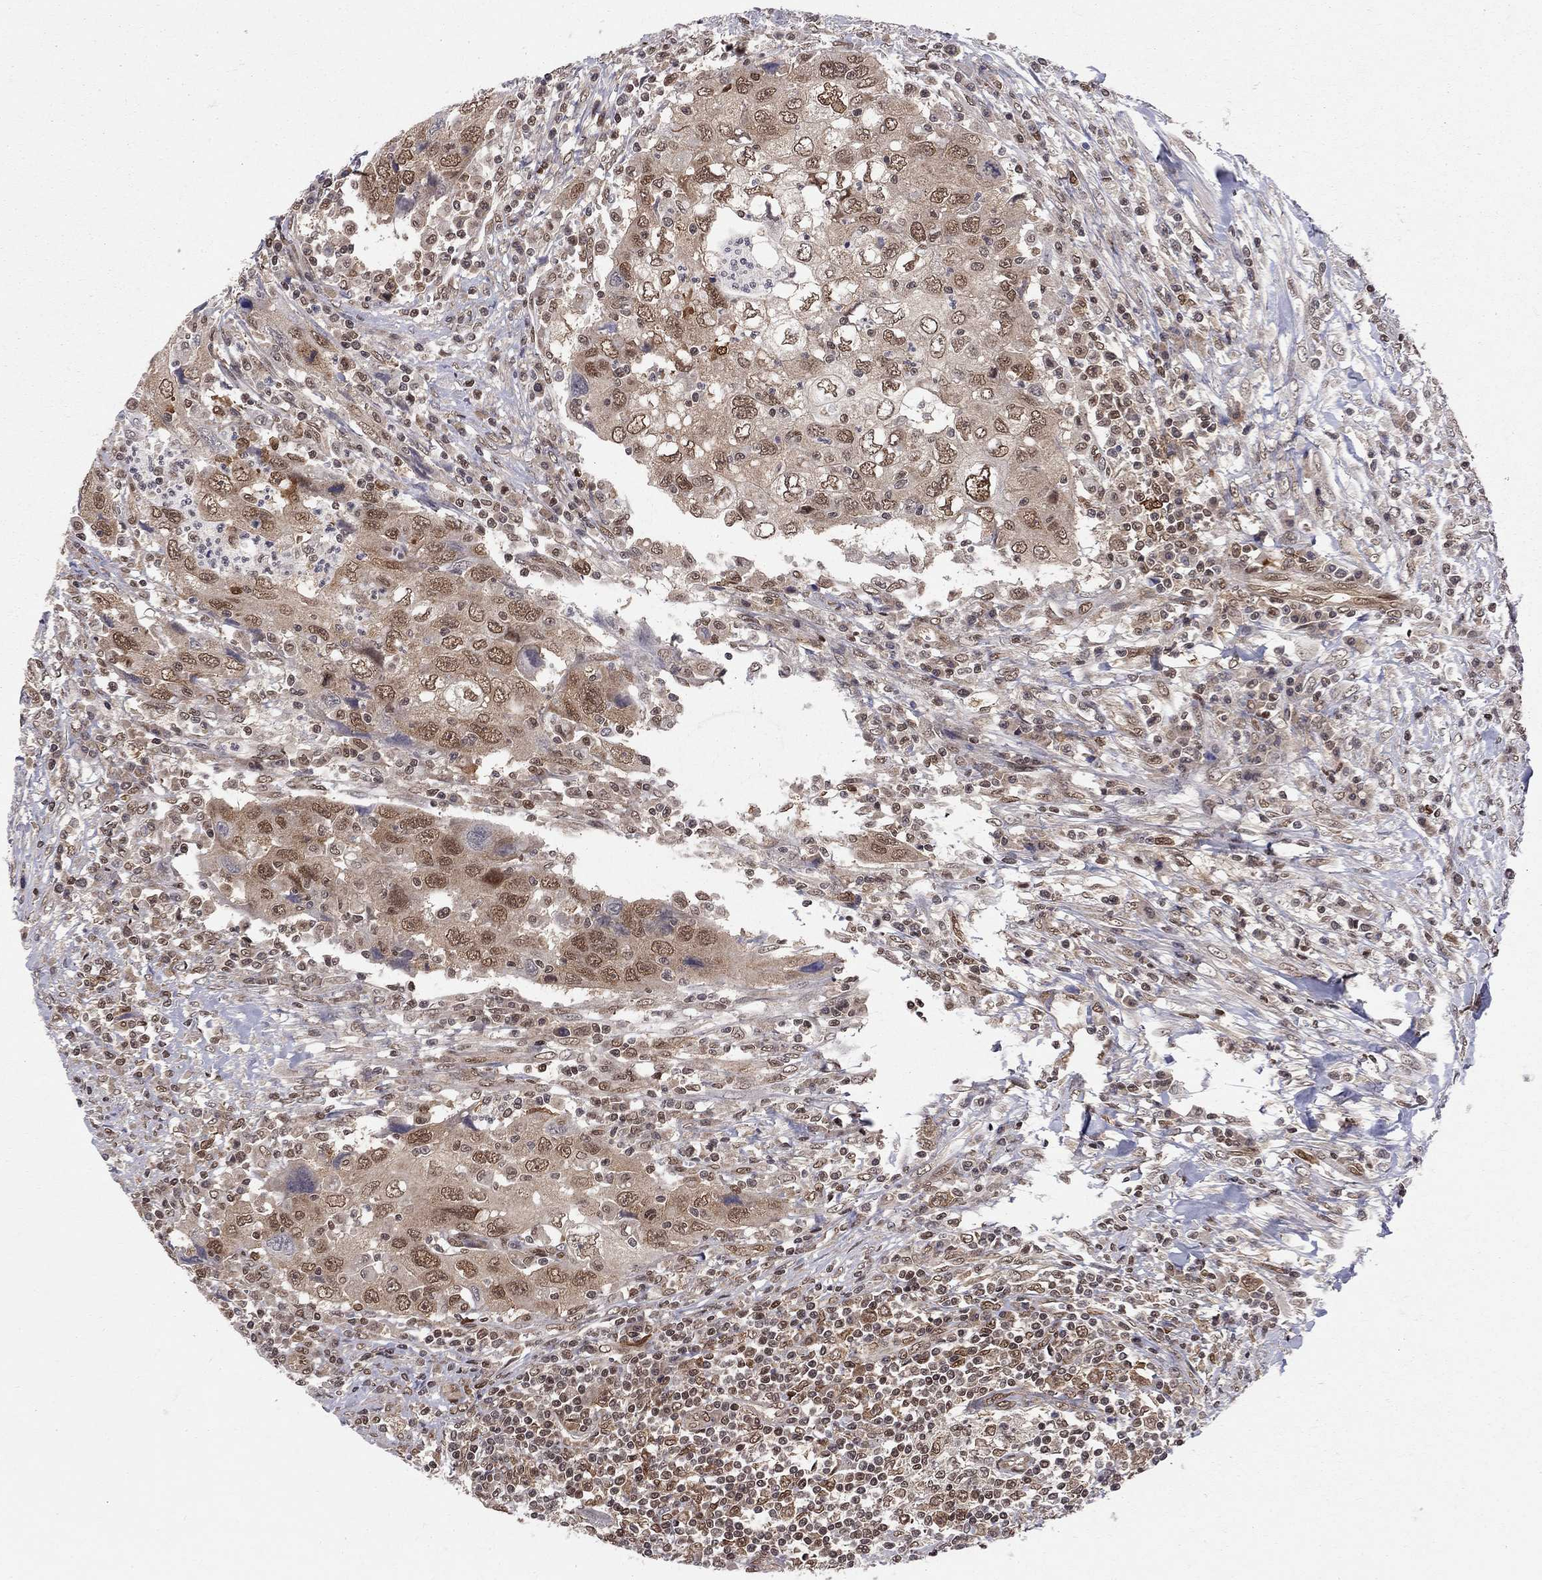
{"staining": {"intensity": "moderate", "quantity": "25%-75%", "location": "nuclear"}, "tissue": "urothelial cancer", "cell_type": "Tumor cells", "image_type": "cancer", "snomed": [{"axis": "morphology", "description": "Urothelial carcinoma, High grade"}, {"axis": "topography", "description": "Urinary bladder"}], "caption": "Immunohistochemistry (IHC) of human urothelial cancer shows medium levels of moderate nuclear expression in about 25%-75% of tumor cells. (DAB IHC, brown staining for protein, blue staining for nuclei).", "gene": "SAP30L", "patient": {"sex": "male", "age": 76}}